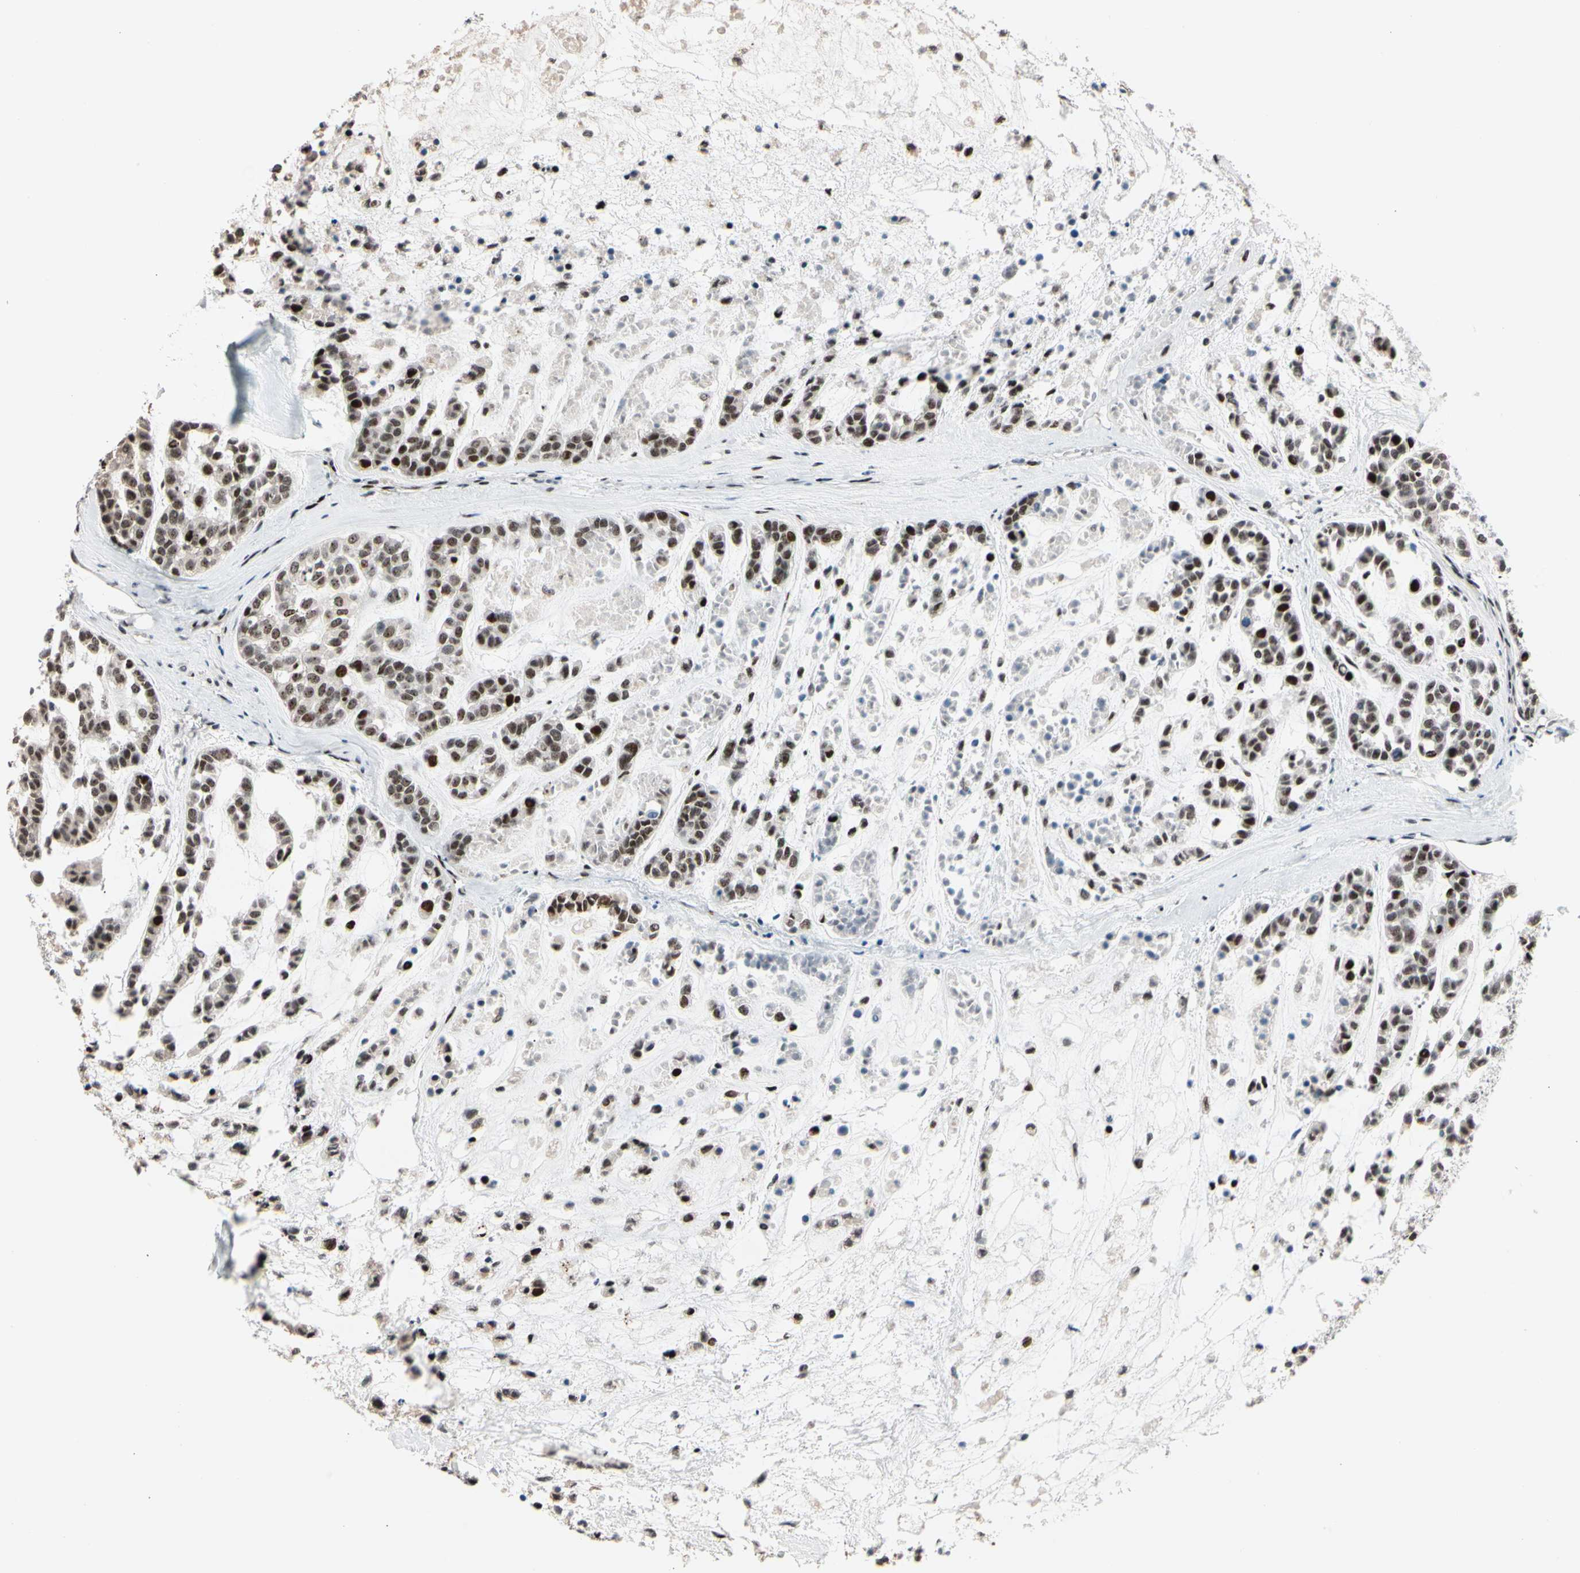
{"staining": {"intensity": "moderate", "quantity": "25%-75%", "location": "nuclear"}, "tissue": "head and neck cancer", "cell_type": "Tumor cells", "image_type": "cancer", "snomed": [{"axis": "morphology", "description": "Adenocarcinoma, NOS"}, {"axis": "morphology", "description": "Adenoma, NOS"}, {"axis": "topography", "description": "Head-Neck"}], "caption": "A brown stain shows moderate nuclear expression of a protein in human head and neck cancer tumor cells. (Brightfield microscopy of DAB IHC at high magnification).", "gene": "FOXO3", "patient": {"sex": "female", "age": 55}}